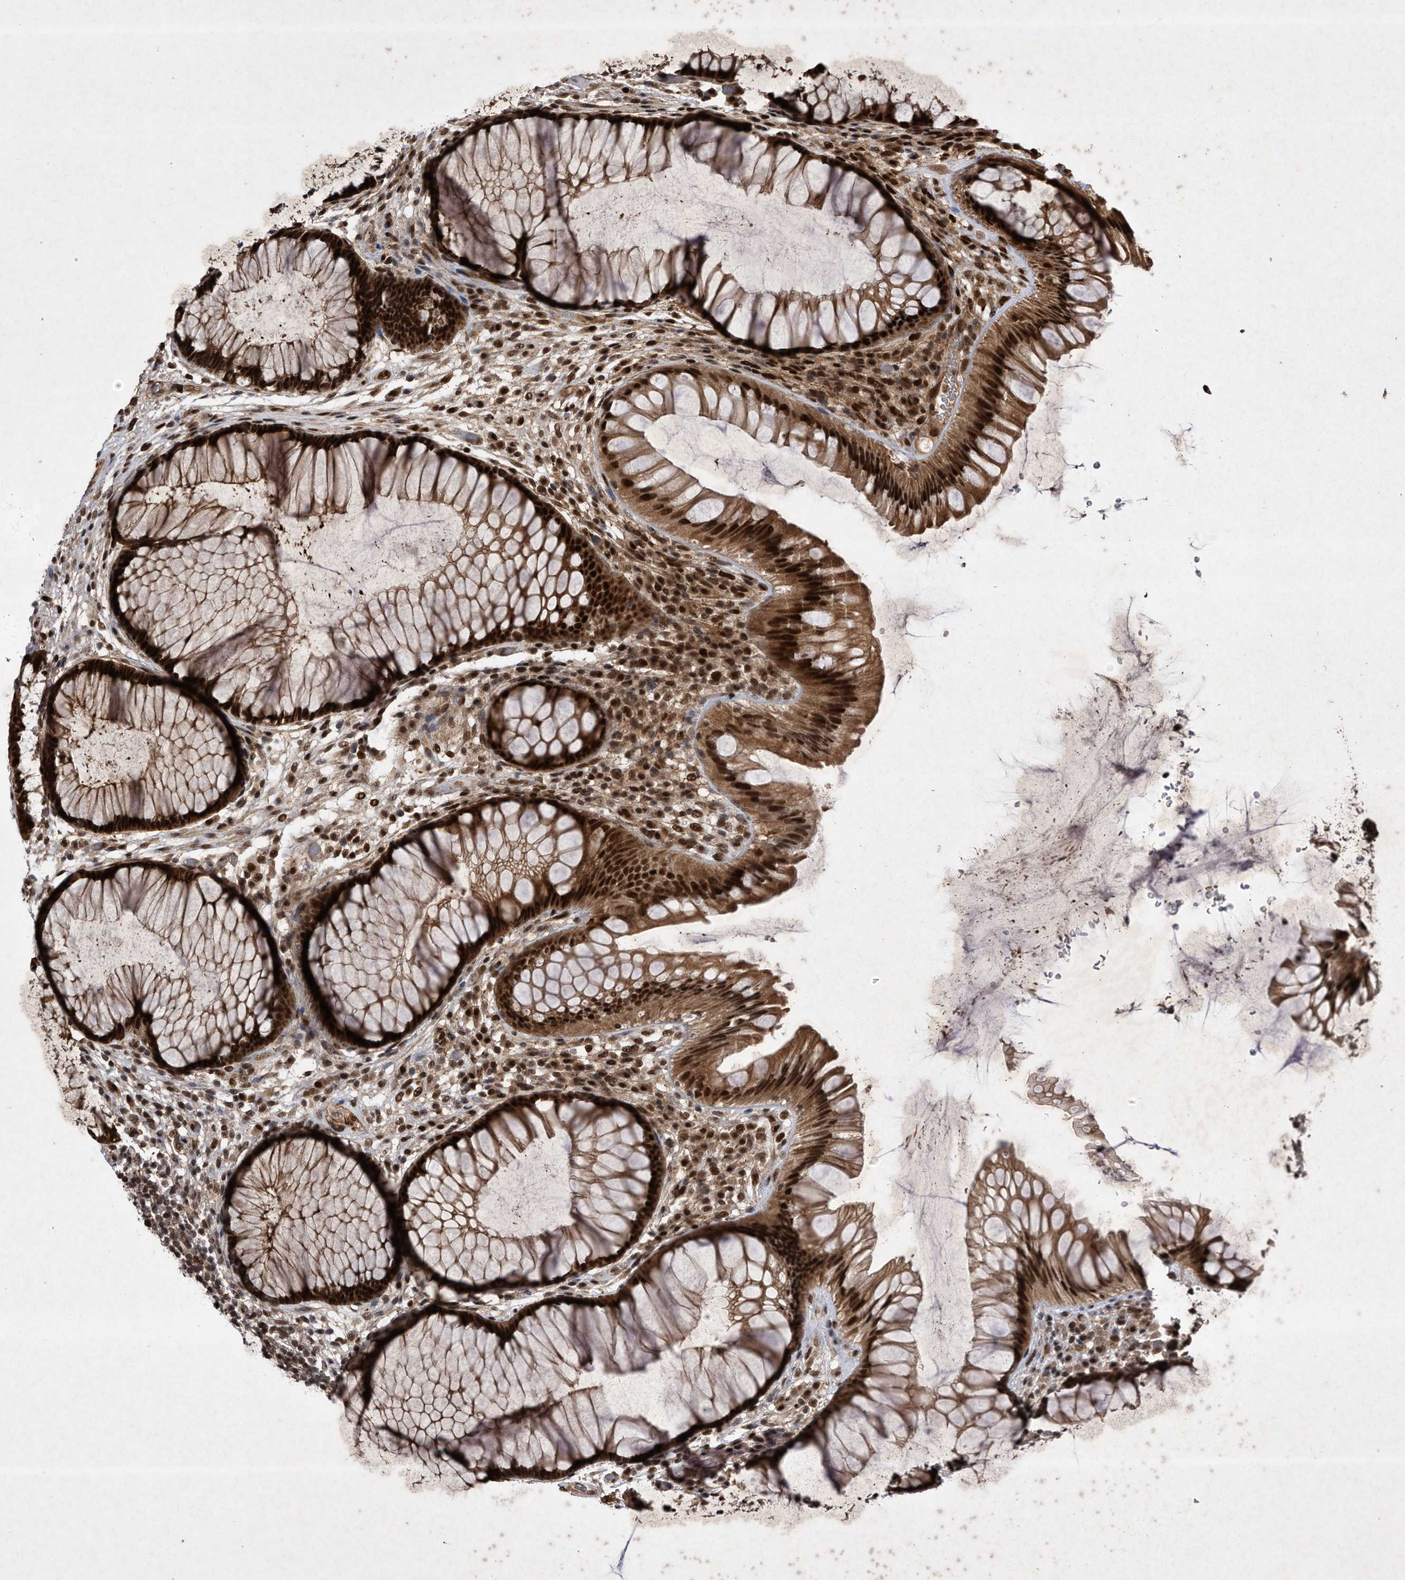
{"staining": {"intensity": "strong", "quantity": ">75%", "location": "cytoplasmic/membranous,nuclear"}, "tissue": "rectum", "cell_type": "Glandular cells", "image_type": "normal", "snomed": [{"axis": "morphology", "description": "Normal tissue, NOS"}, {"axis": "topography", "description": "Rectum"}], "caption": "Strong cytoplasmic/membranous,nuclear protein expression is appreciated in about >75% of glandular cells in rectum.", "gene": "RAD23B", "patient": {"sex": "male", "age": 51}}